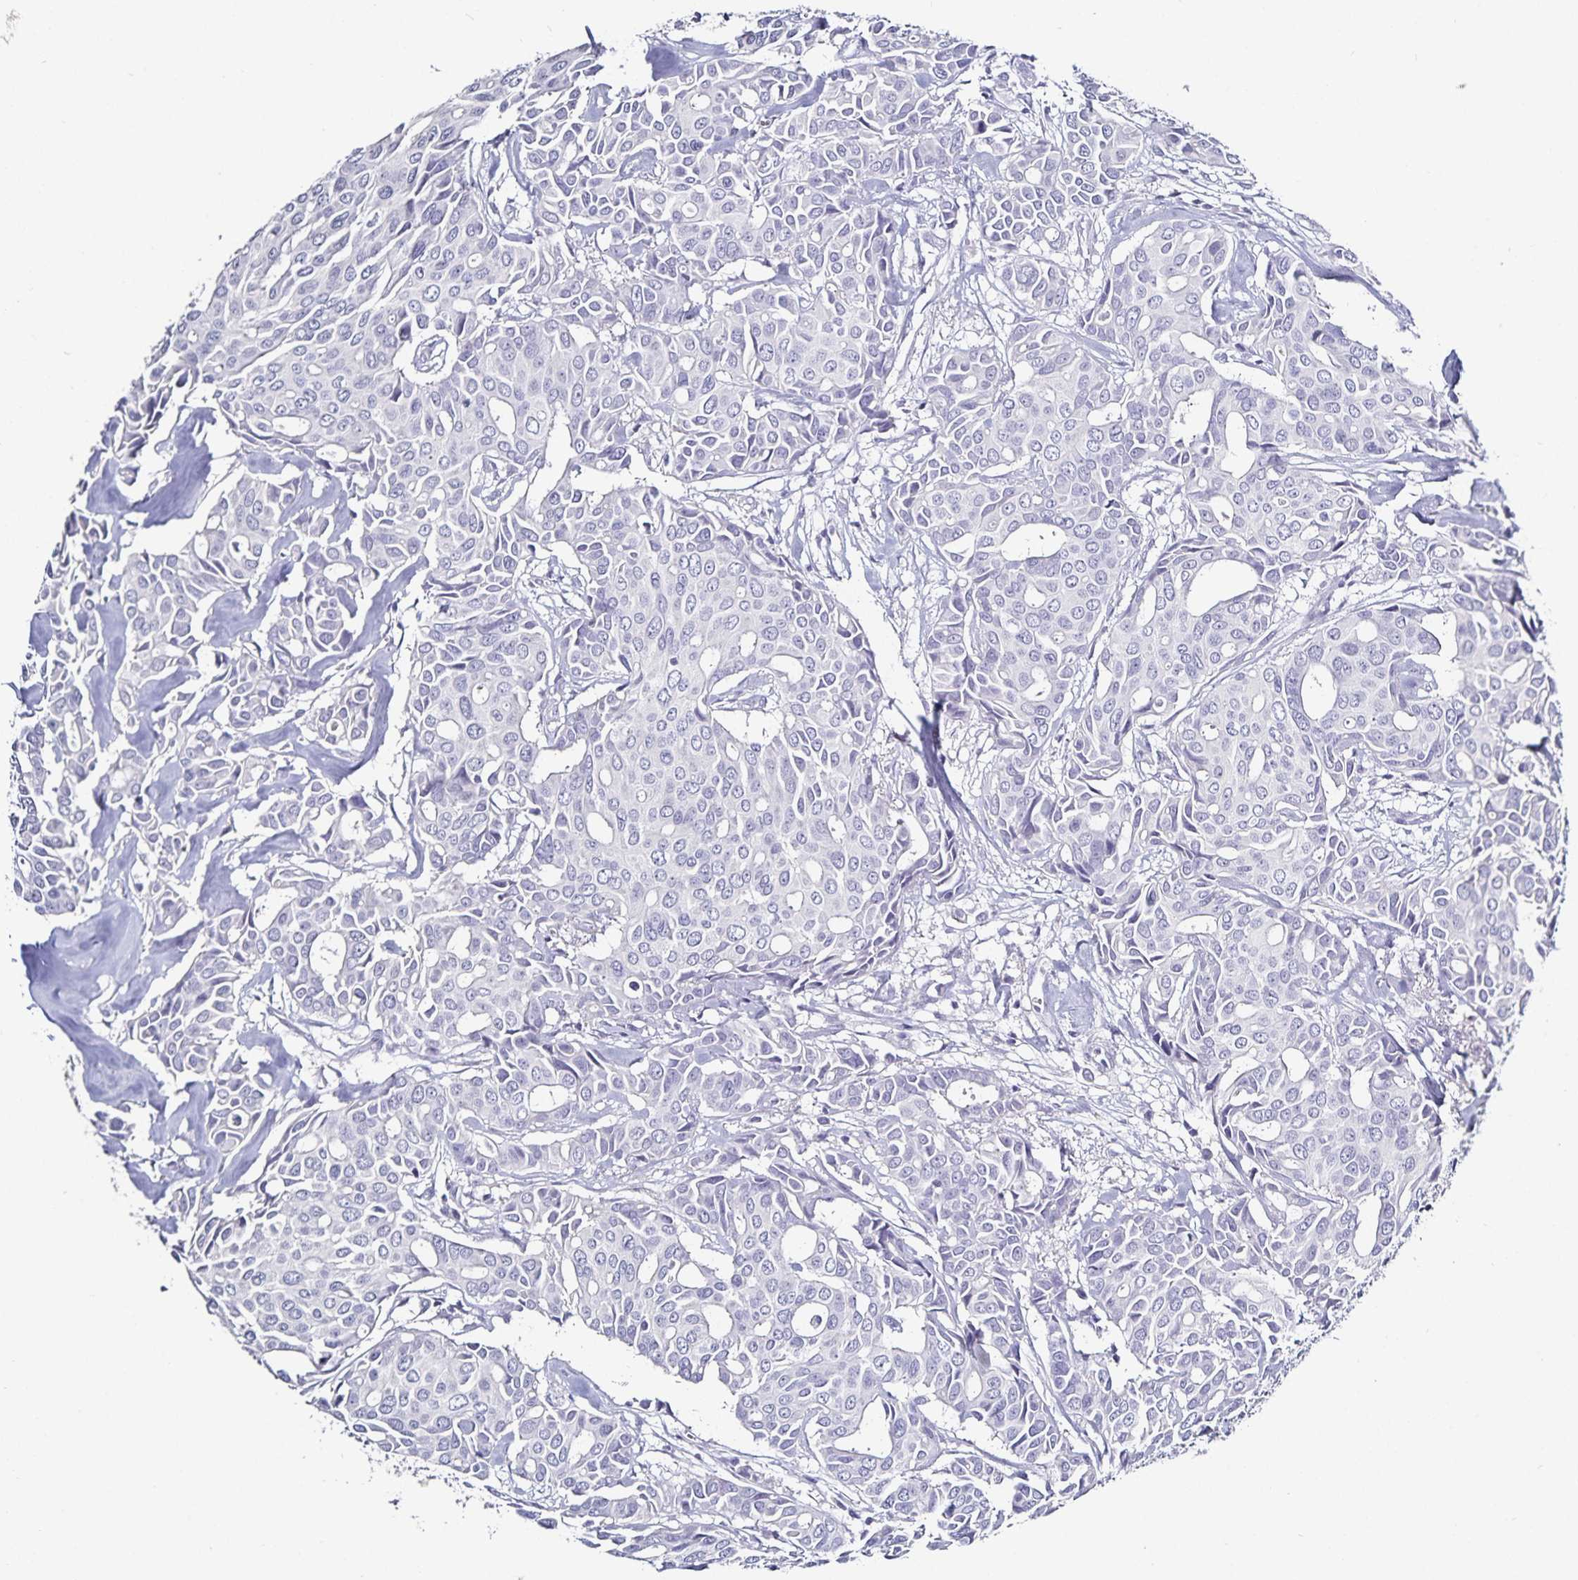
{"staining": {"intensity": "negative", "quantity": "none", "location": "none"}, "tissue": "breast cancer", "cell_type": "Tumor cells", "image_type": "cancer", "snomed": [{"axis": "morphology", "description": "Duct carcinoma"}, {"axis": "topography", "description": "Breast"}], "caption": "A micrograph of breast cancer stained for a protein demonstrates no brown staining in tumor cells. The staining was performed using DAB to visualize the protein expression in brown, while the nuclei were stained in blue with hematoxylin (Magnification: 20x).", "gene": "TTR", "patient": {"sex": "female", "age": 54}}